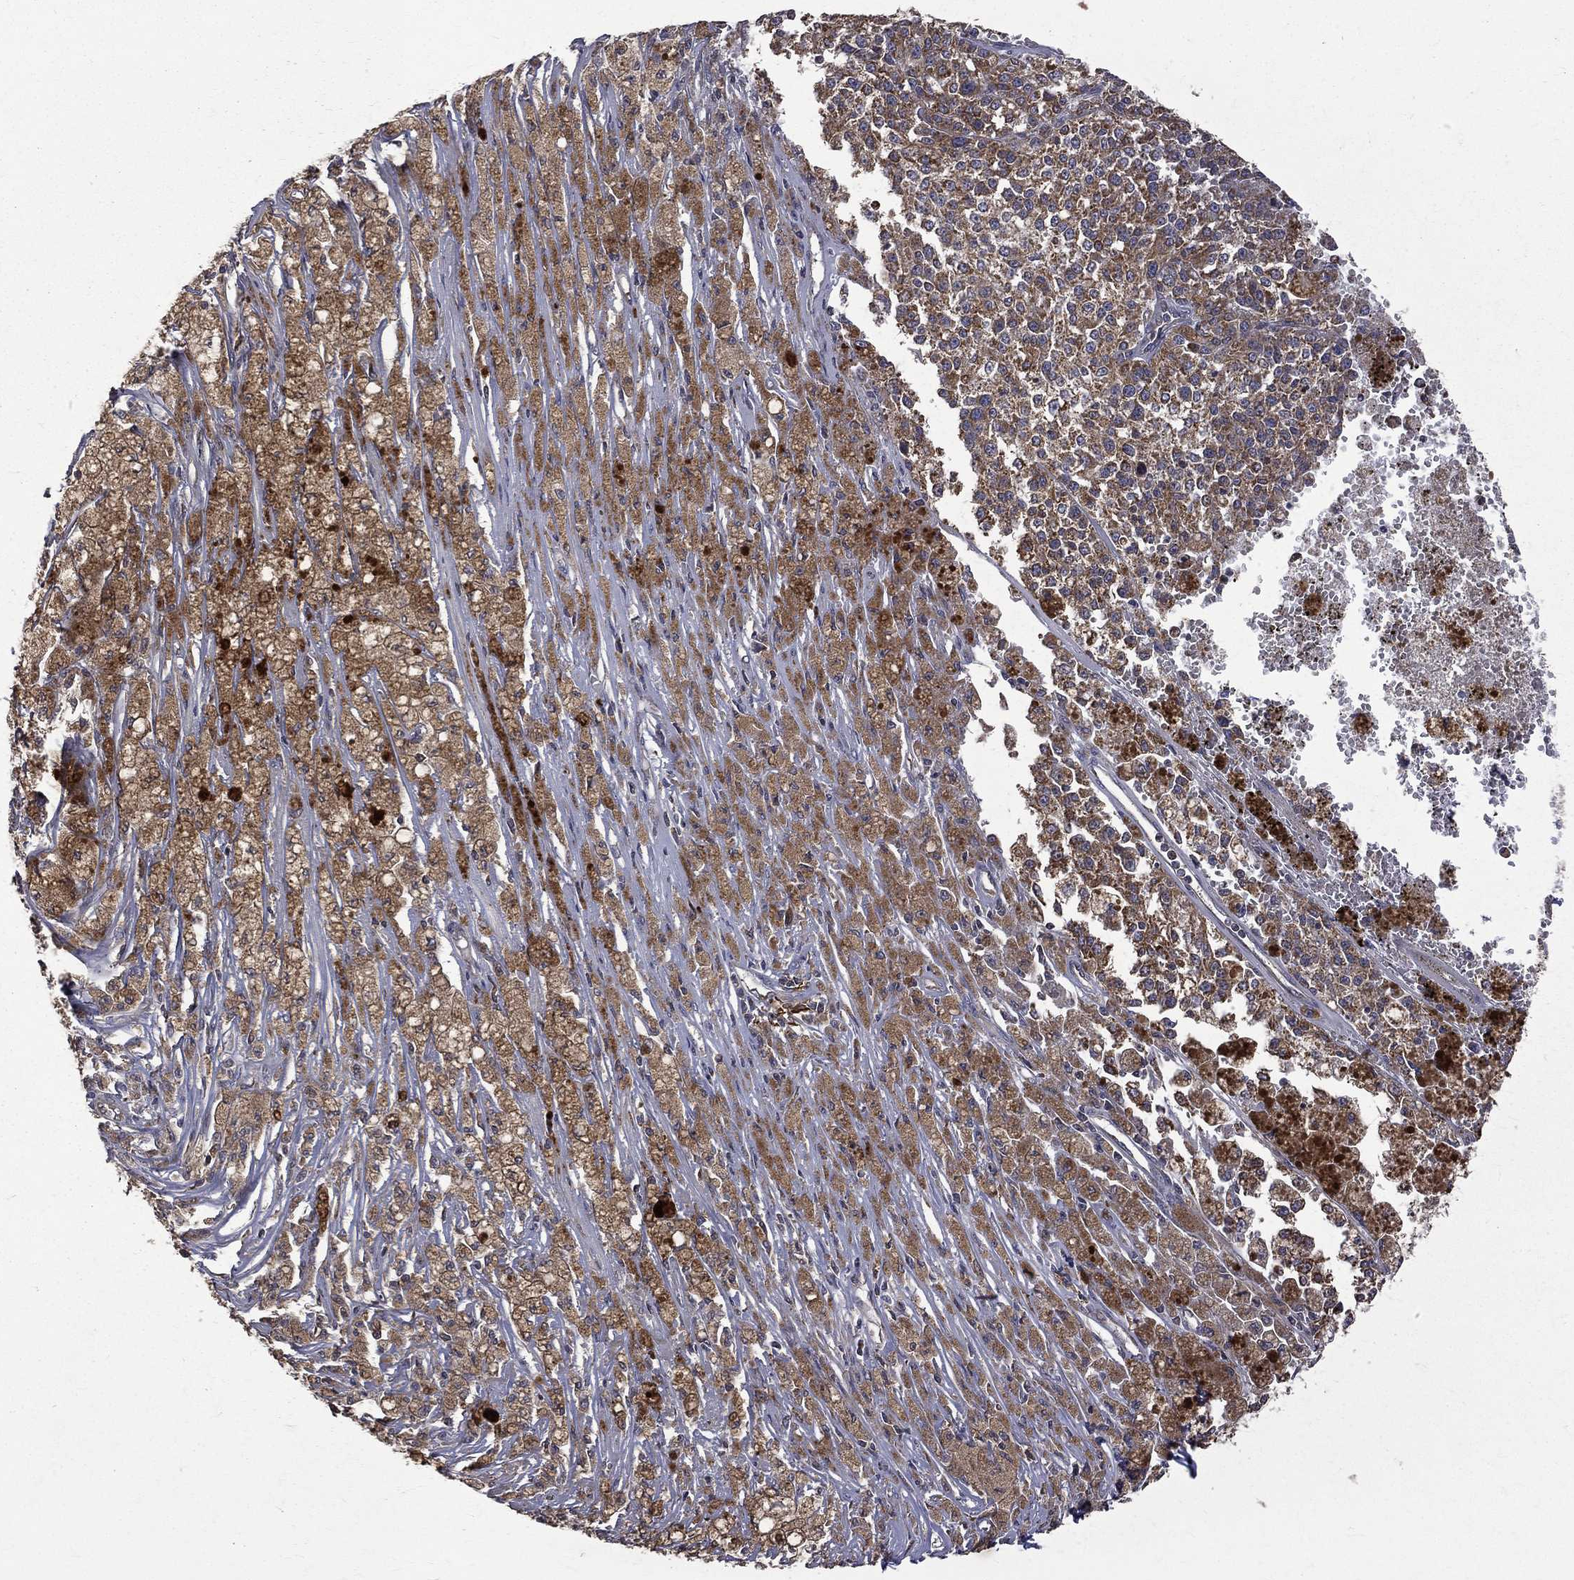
{"staining": {"intensity": "strong", "quantity": ">75%", "location": "cytoplasmic/membranous"}, "tissue": "melanoma", "cell_type": "Tumor cells", "image_type": "cancer", "snomed": [{"axis": "morphology", "description": "Malignant melanoma, Metastatic site"}, {"axis": "topography", "description": "Lymph node"}], "caption": "Immunohistochemical staining of malignant melanoma (metastatic site) exhibits high levels of strong cytoplasmic/membranous expression in approximately >75% of tumor cells.", "gene": "RPGR", "patient": {"sex": "female", "age": 64}}